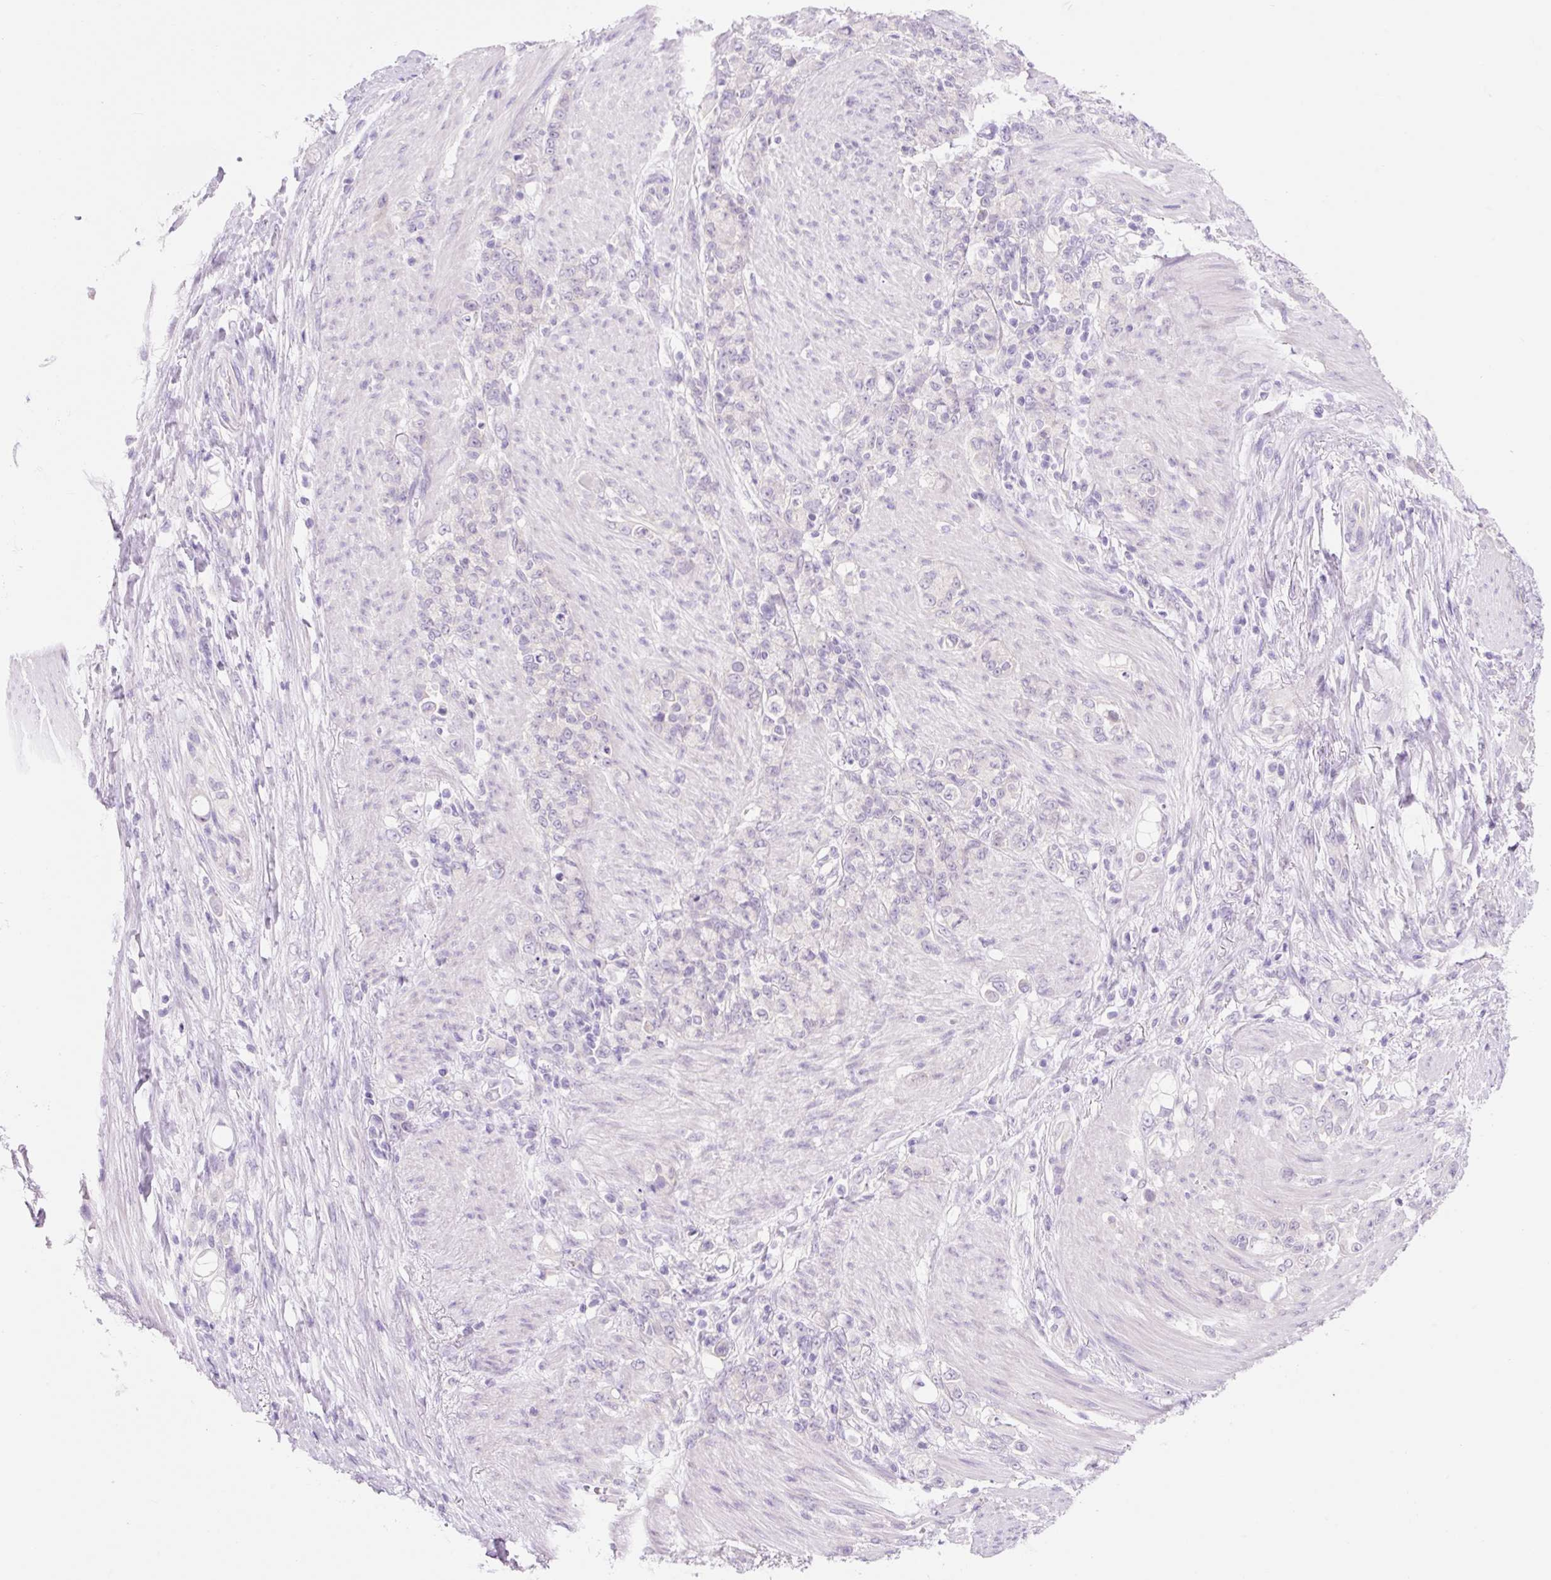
{"staining": {"intensity": "negative", "quantity": "none", "location": "none"}, "tissue": "stomach cancer", "cell_type": "Tumor cells", "image_type": "cancer", "snomed": [{"axis": "morphology", "description": "Adenocarcinoma, NOS"}, {"axis": "topography", "description": "Stomach"}], "caption": "High power microscopy photomicrograph of an IHC micrograph of stomach cancer, revealing no significant expression in tumor cells.", "gene": "CELF6", "patient": {"sex": "female", "age": 79}}